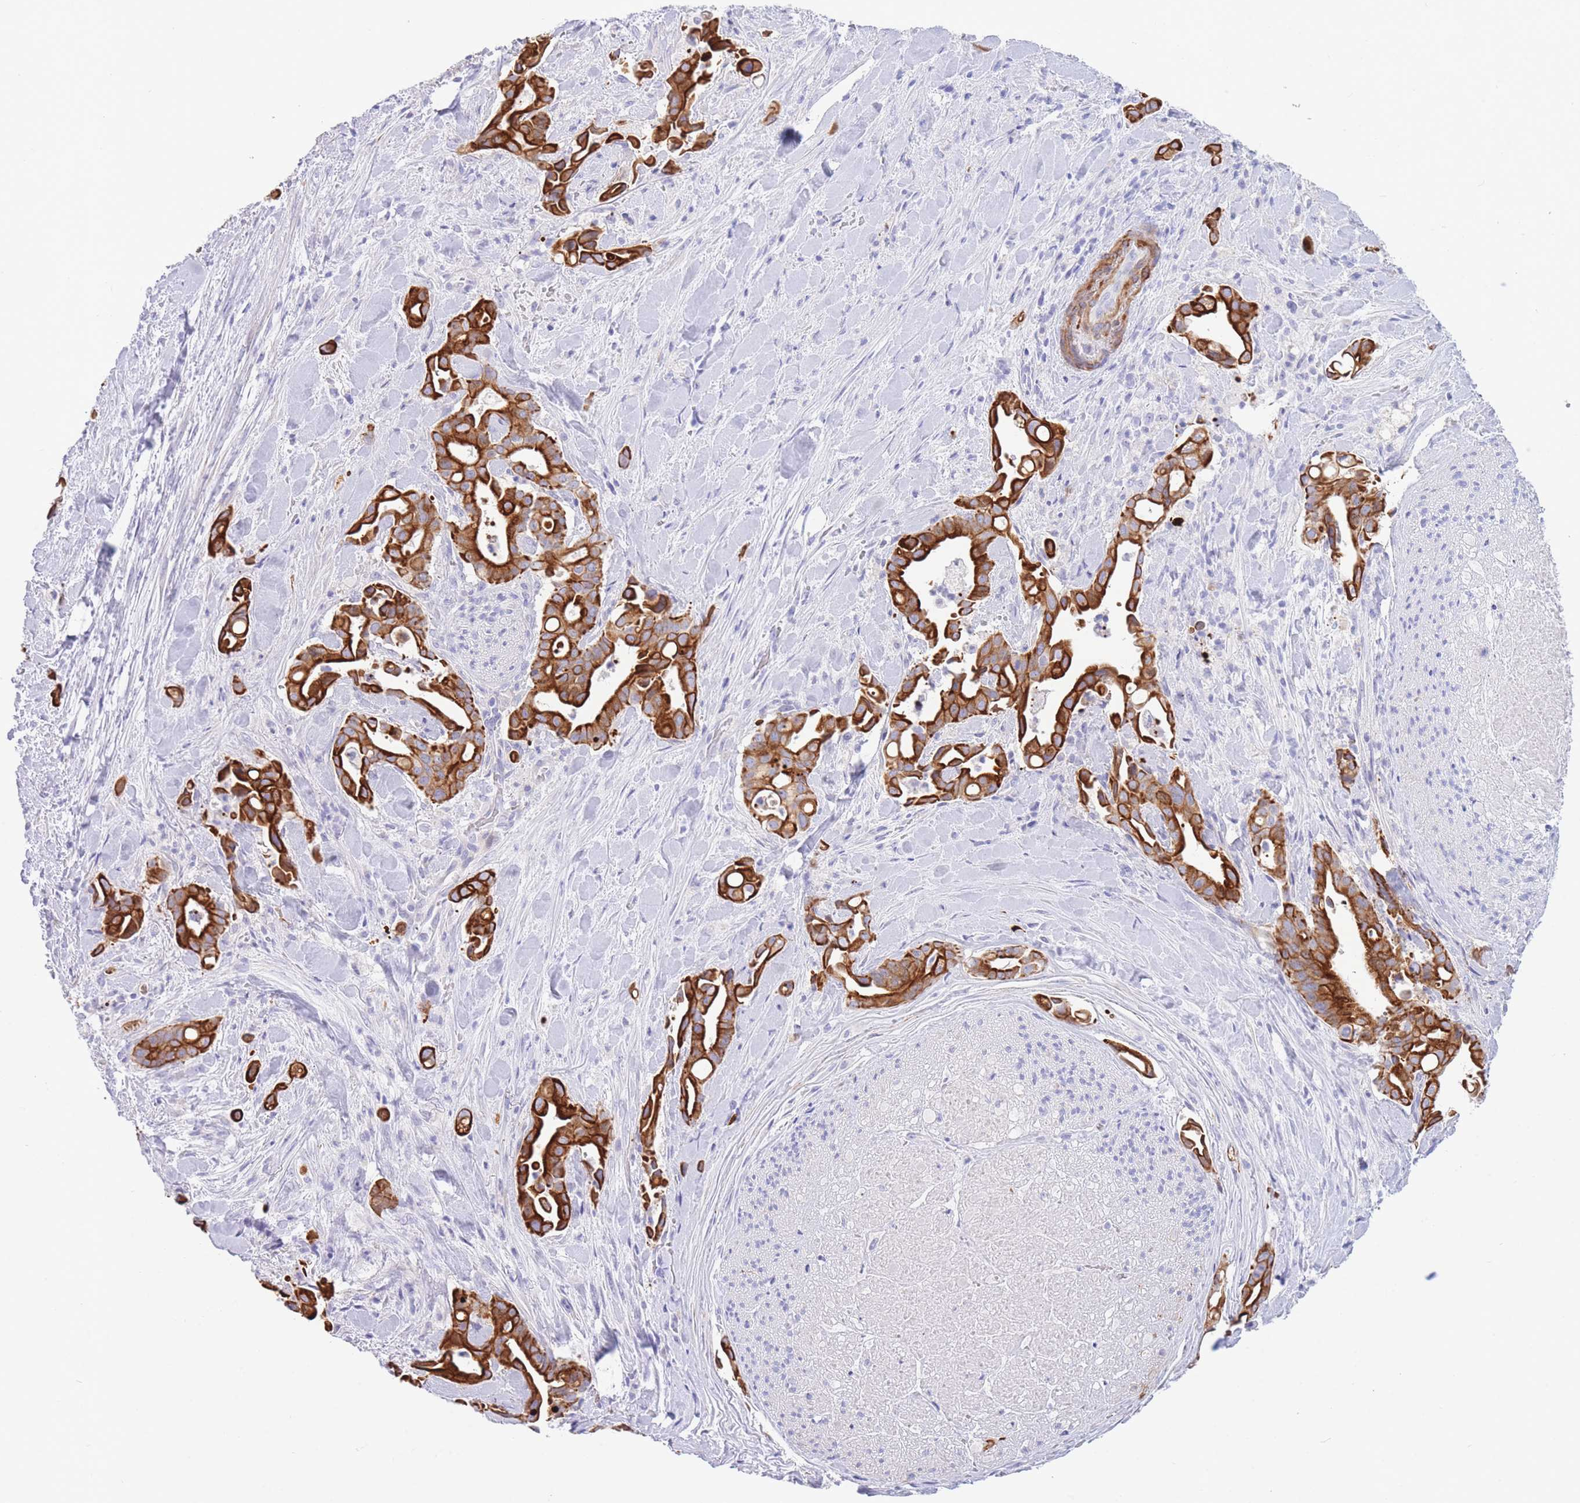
{"staining": {"intensity": "strong", "quantity": ">75%", "location": "cytoplasmic/membranous"}, "tissue": "liver cancer", "cell_type": "Tumor cells", "image_type": "cancer", "snomed": [{"axis": "morphology", "description": "Cholangiocarcinoma"}, {"axis": "topography", "description": "Liver"}], "caption": "Liver cancer (cholangiocarcinoma) stained with a brown dye demonstrates strong cytoplasmic/membranous positive staining in approximately >75% of tumor cells.", "gene": "VWA8", "patient": {"sex": "female", "age": 68}}